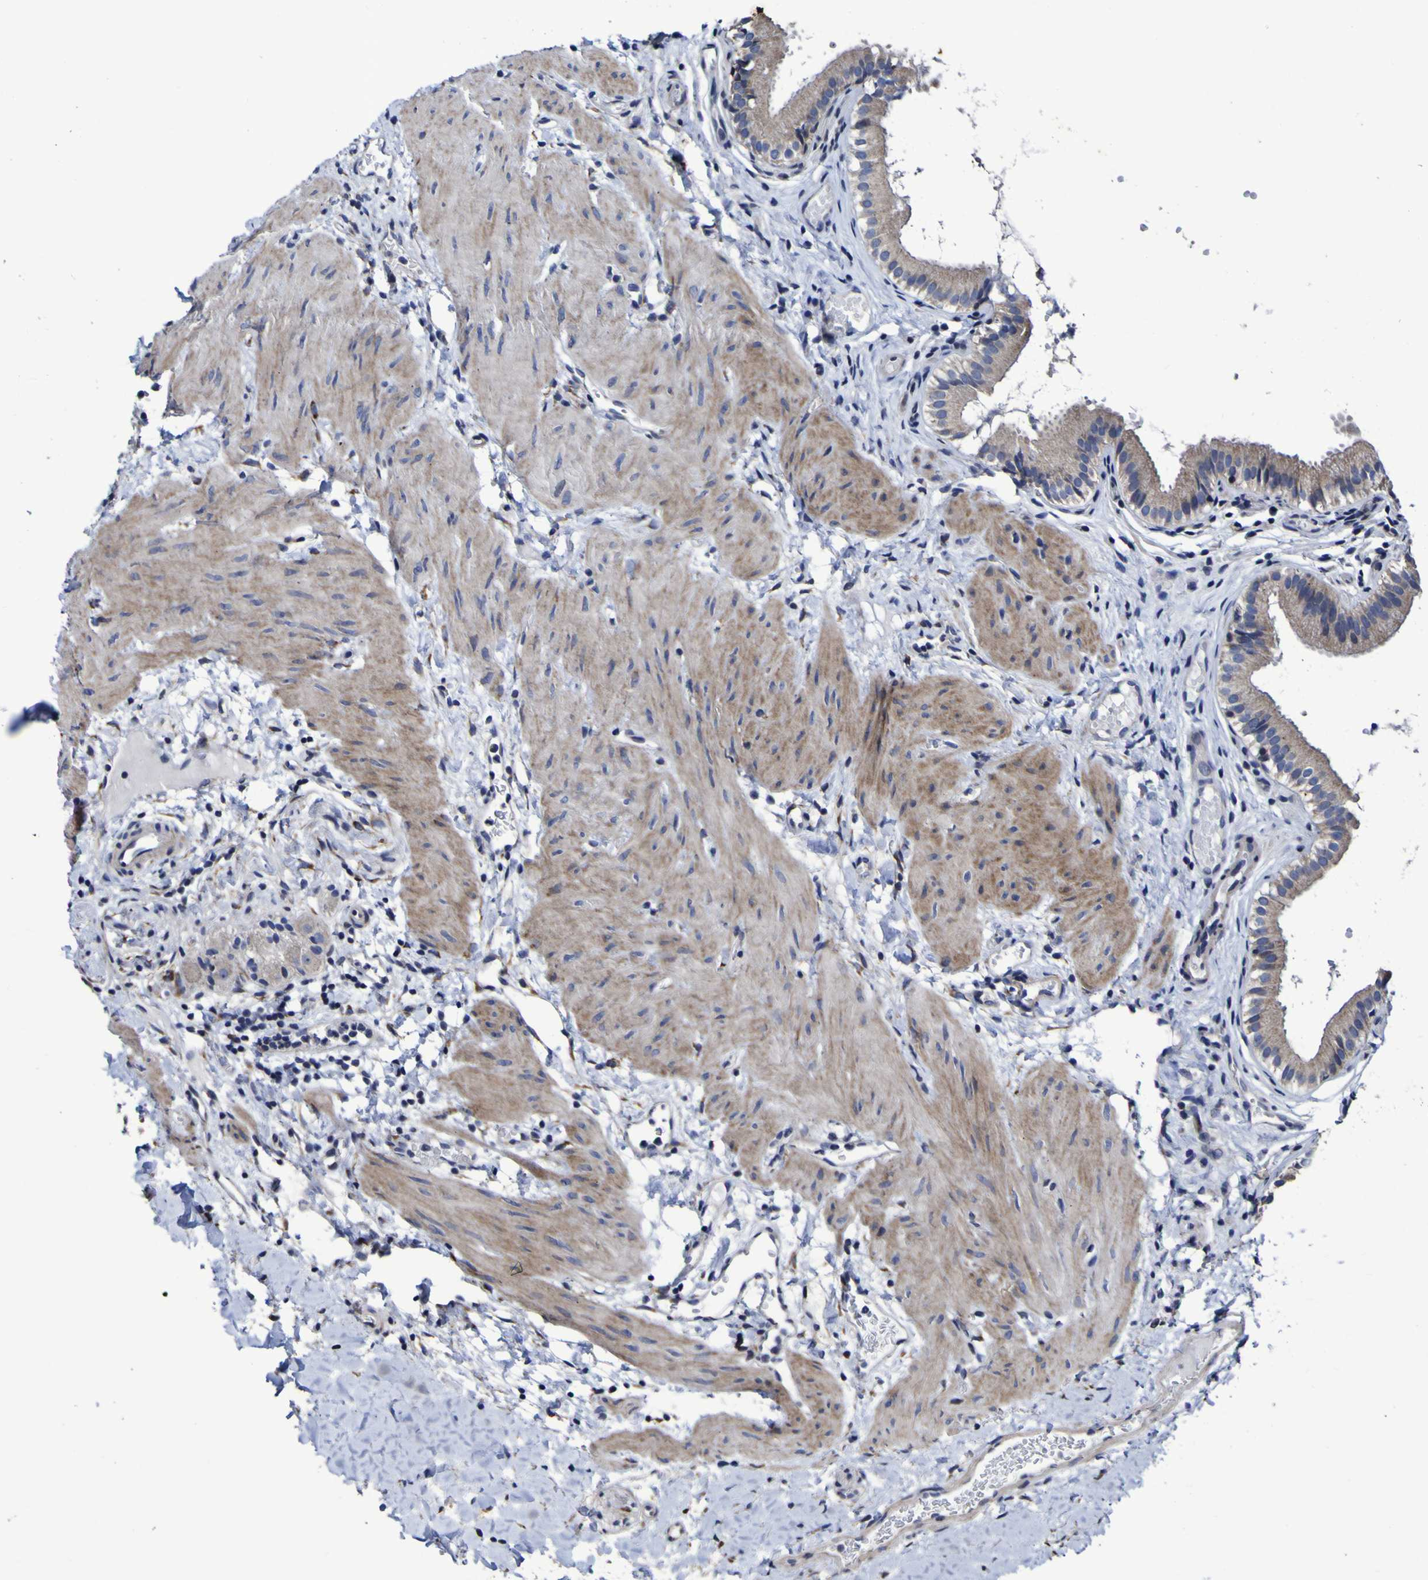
{"staining": {"intensity": "moderate", "quantity": ">75%", "location": "cytoplasmic/membranous"}, "tissue": "gallbladder", "cell_type": "Glandular cells", "image_type": "normal", "snomed": [{"axis": "morphology", "description": "Normal tissue, NOS"}, {"axis": "topography", "description": "Gallbladder"}], "caption": "Protein staining of normal gallbladder shows moderate cytoplasmic/membranous staining in approximately >75% of glandular cells.", "gene": "P3H1", "patient": {"sex": "female", "age": 26}}